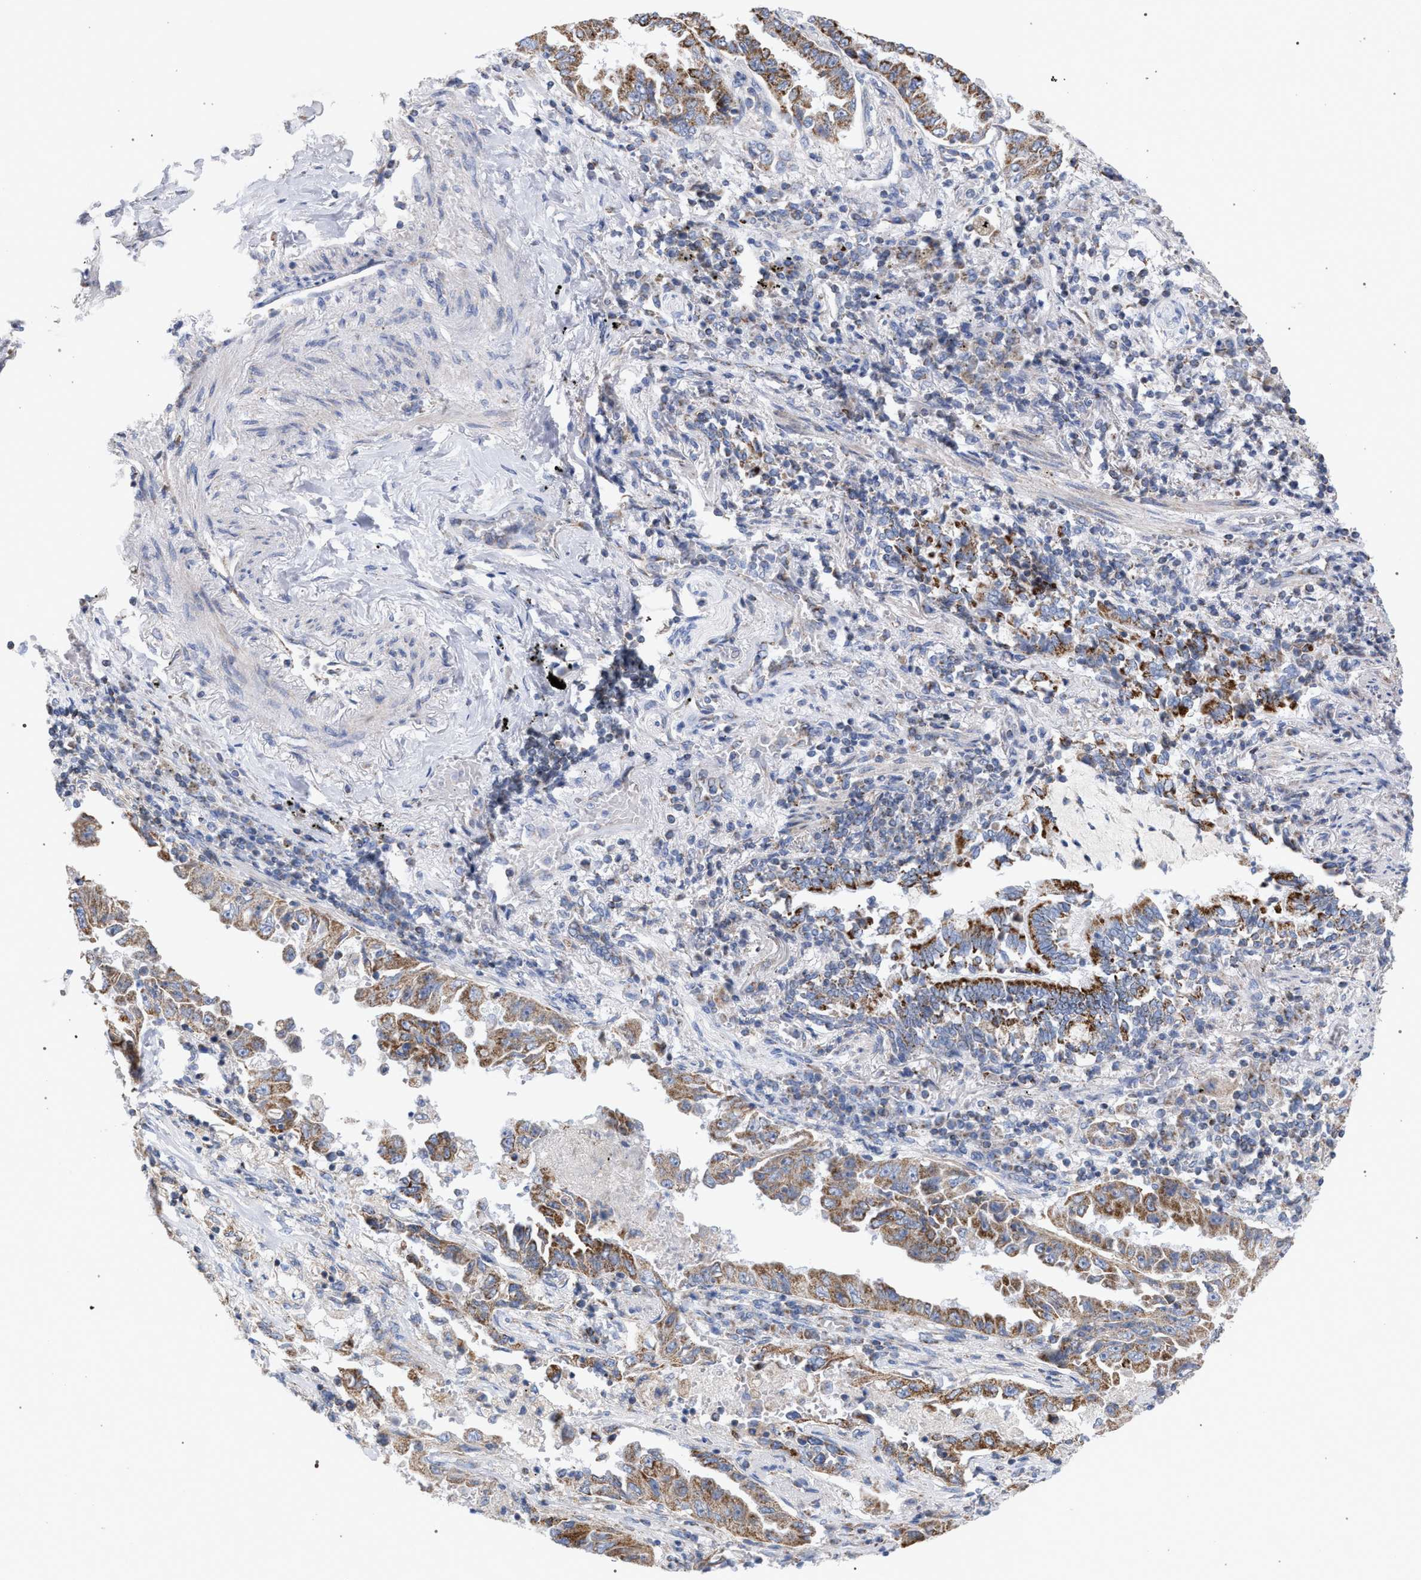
{"staining": {"intensity": "moderate", "quantity": ">75%", "location": "cytoplasmic/membranous"}, "tissue": "lung cancer", "cell_type": "Tumor cells", "image_type": "cancer", "snomed": [{"axis": "morphology", "description": "Adenocarcinoma, NOS"}, {"axis": "topography", "description": "Lung"}], "caption": "This histopathology image displays lung cancer stained with IHC to label a protein in brown. The cytoplasmic/membranous of tumor cells show moderate positivity for the protein. Nuclei are counter-stained blue.", "gene": "ECI2", "patient": {"sex": "female", "age": 51}}